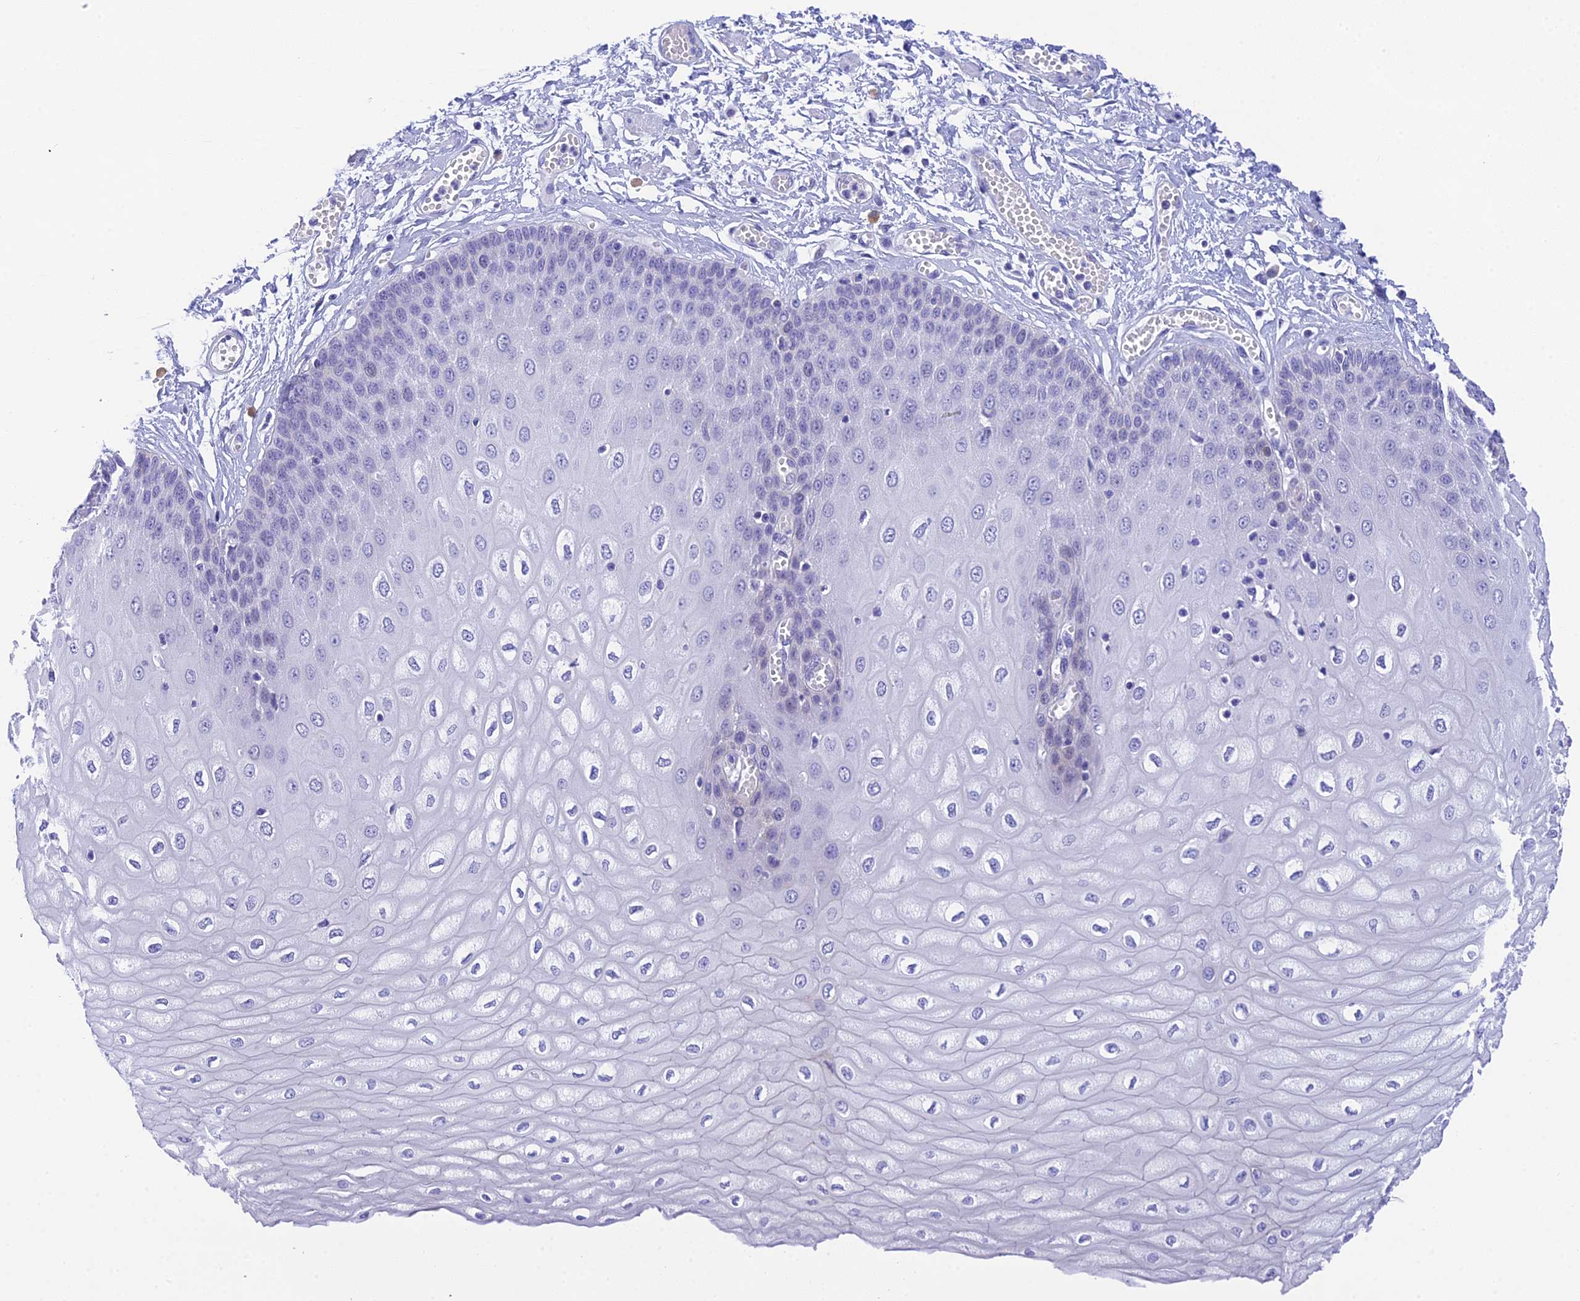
{"staining": {"intensity": "negative", "quantity": "none", "location": "none"}, "tissue": "esophagus", "cell_type": "Squamous epithelial cells", "image_type": "normal", "snomed": [{"axis": "morphology", "description": "Normal tissue, NOS"}, {"axis": "topography", "description": "Esophagus"}], "caption": "A high-resolution photomicrograph shows immunohistochemistry (IHC) staining of benign esophagus, which shows no significant expression in squamous epithelial cells.", "gene": "KDELR3", "patient": {"sex": "male", "age": 60}}